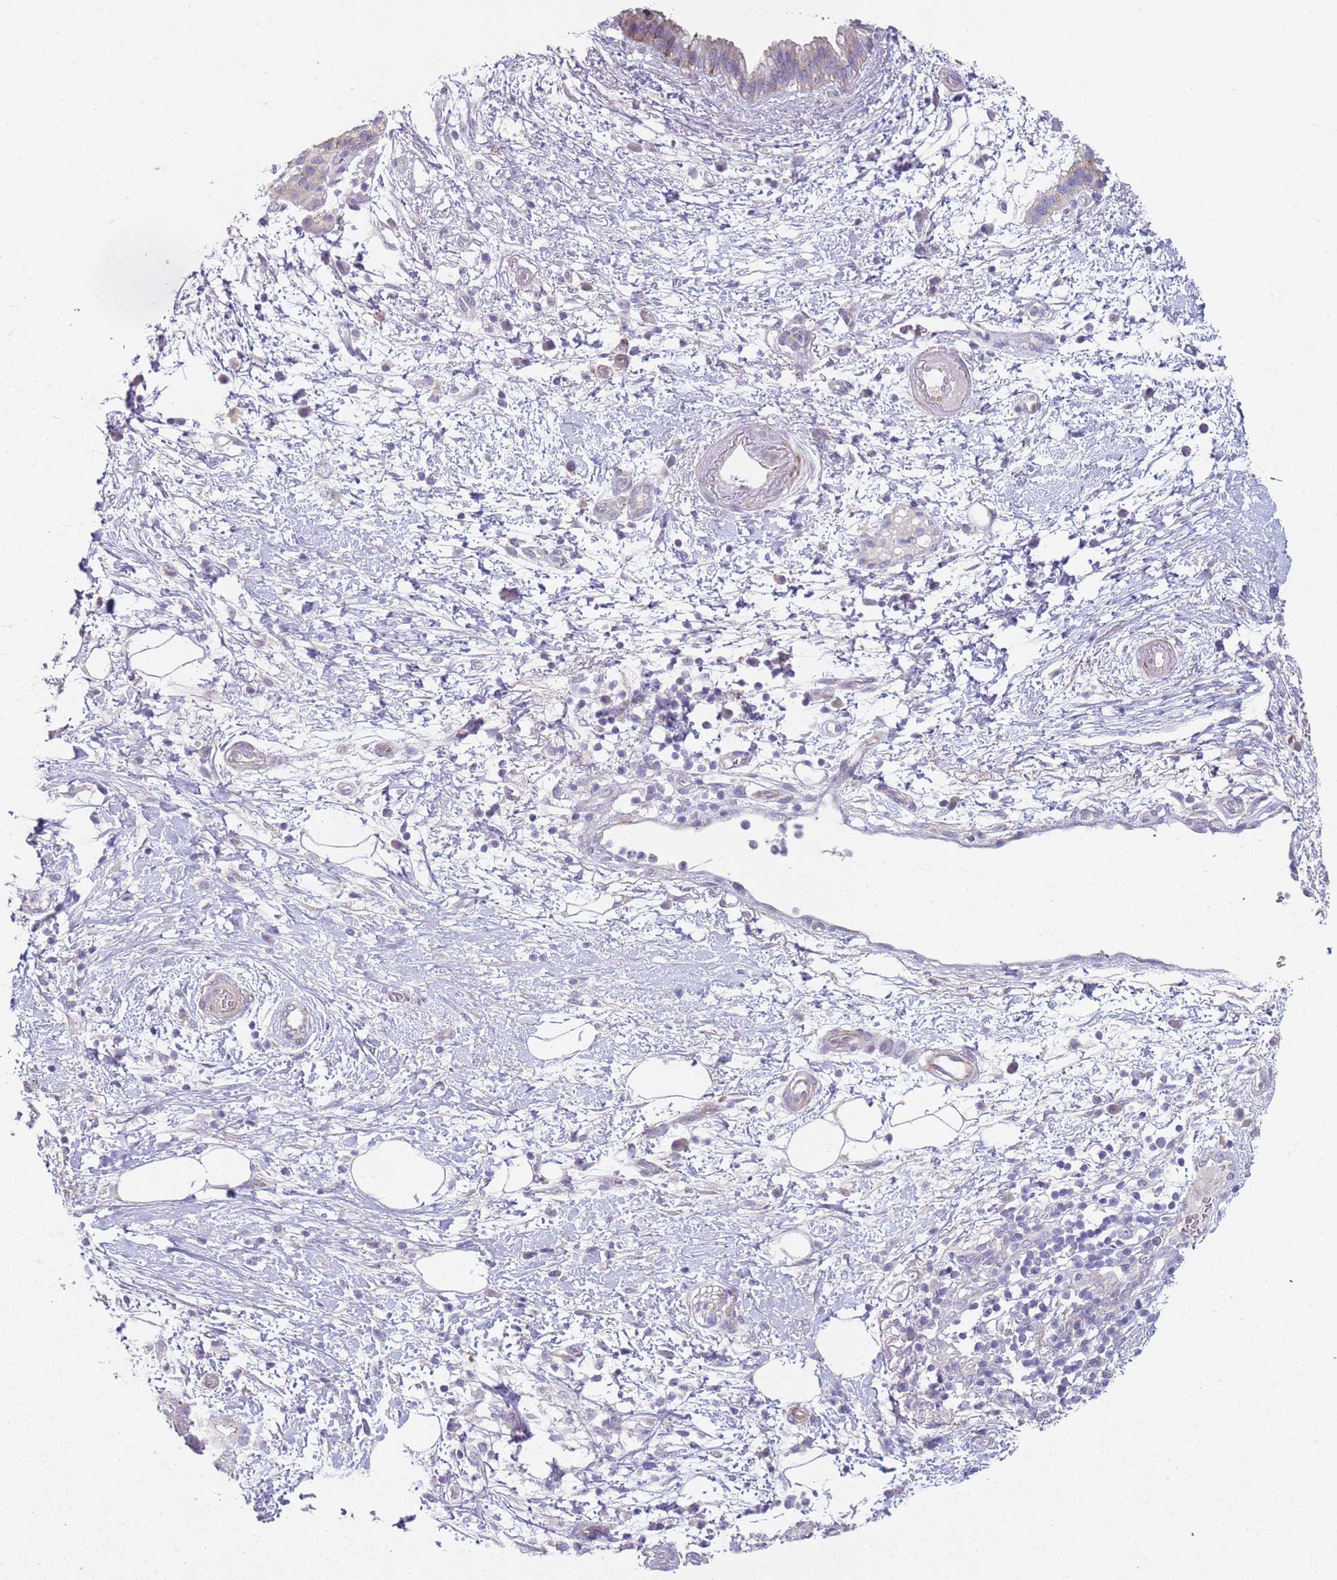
{"staining": {"intensity": "negative", "quantity": "none", "location": "none"}, "tissue": "pancreatic cancer", "cell_type": "Tumor cells", "image_type": "cancer", "snomed": [{"axis": "morphology", "description": "Adenocarcinoma, NOS"}, {"axis": "topography", "description": "Pancreas"}], "caption": "Tumor cells show no significant expression in adenocarcinoma (pancreatic).", "gene": "ZNF583", "patient": {"sex": "female", "age": 73}}